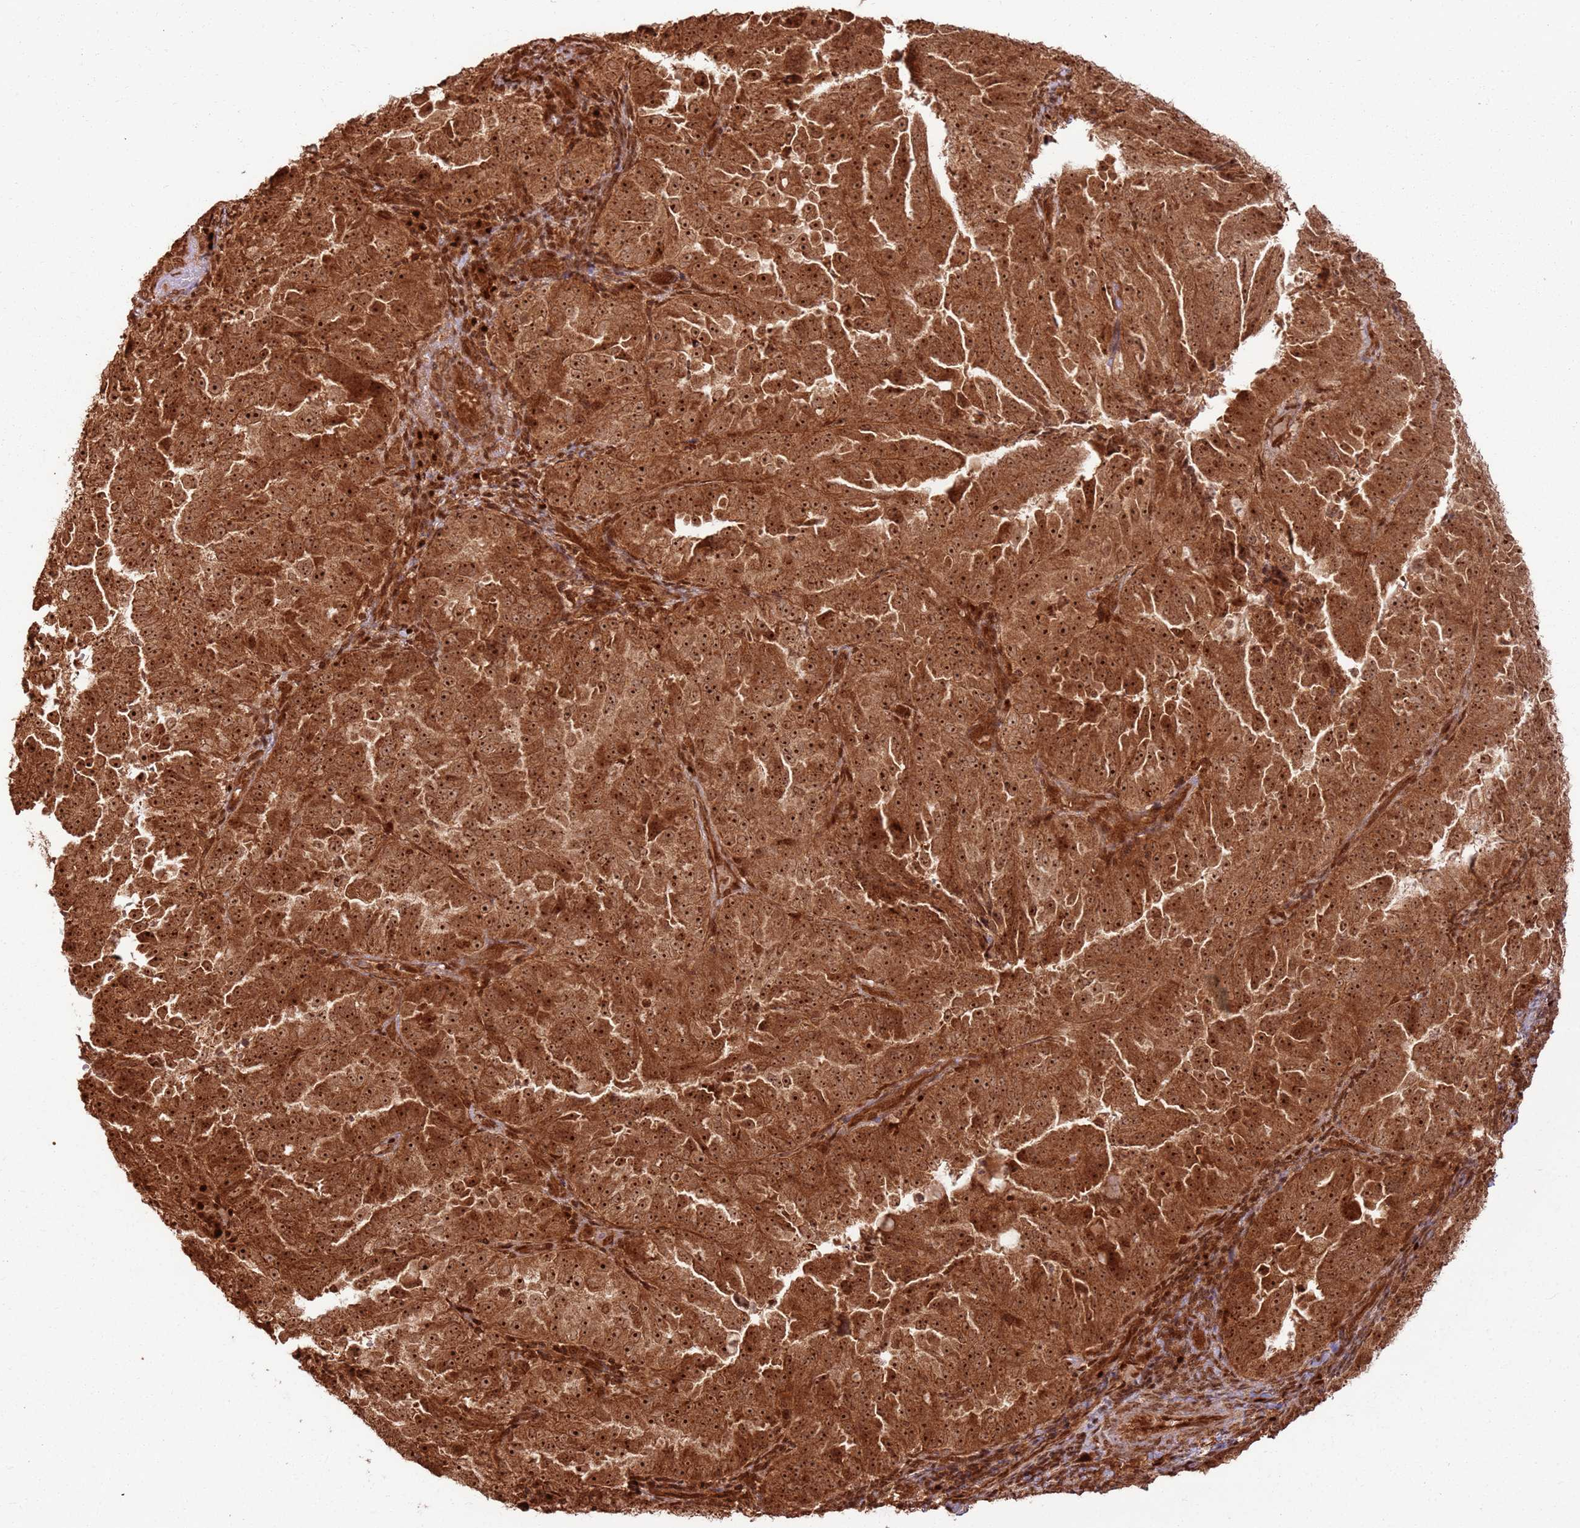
{"staining": {"intensity": "strong", "quantity": ">75%", "location": "cytoplasmic/membranous,nuclear"}, "tissue": "endometrial cancer", "cell_type": "Tumor cells", "image_type": "cancer", "snomed": [{"axis": "morphology", "description": "Adenocarcinoma, NOS"}, {"axis": "topography", "description": "Endometrium"}], "caption": "Endometrial adenocarcinoma stained for a protein (brown) shows strong cytoplasmic/membranous and nuclear positive expression in about >75% of tumor cells.", "gene": "TBC1D13", "patient": {"sex": "female", "age": 65}}